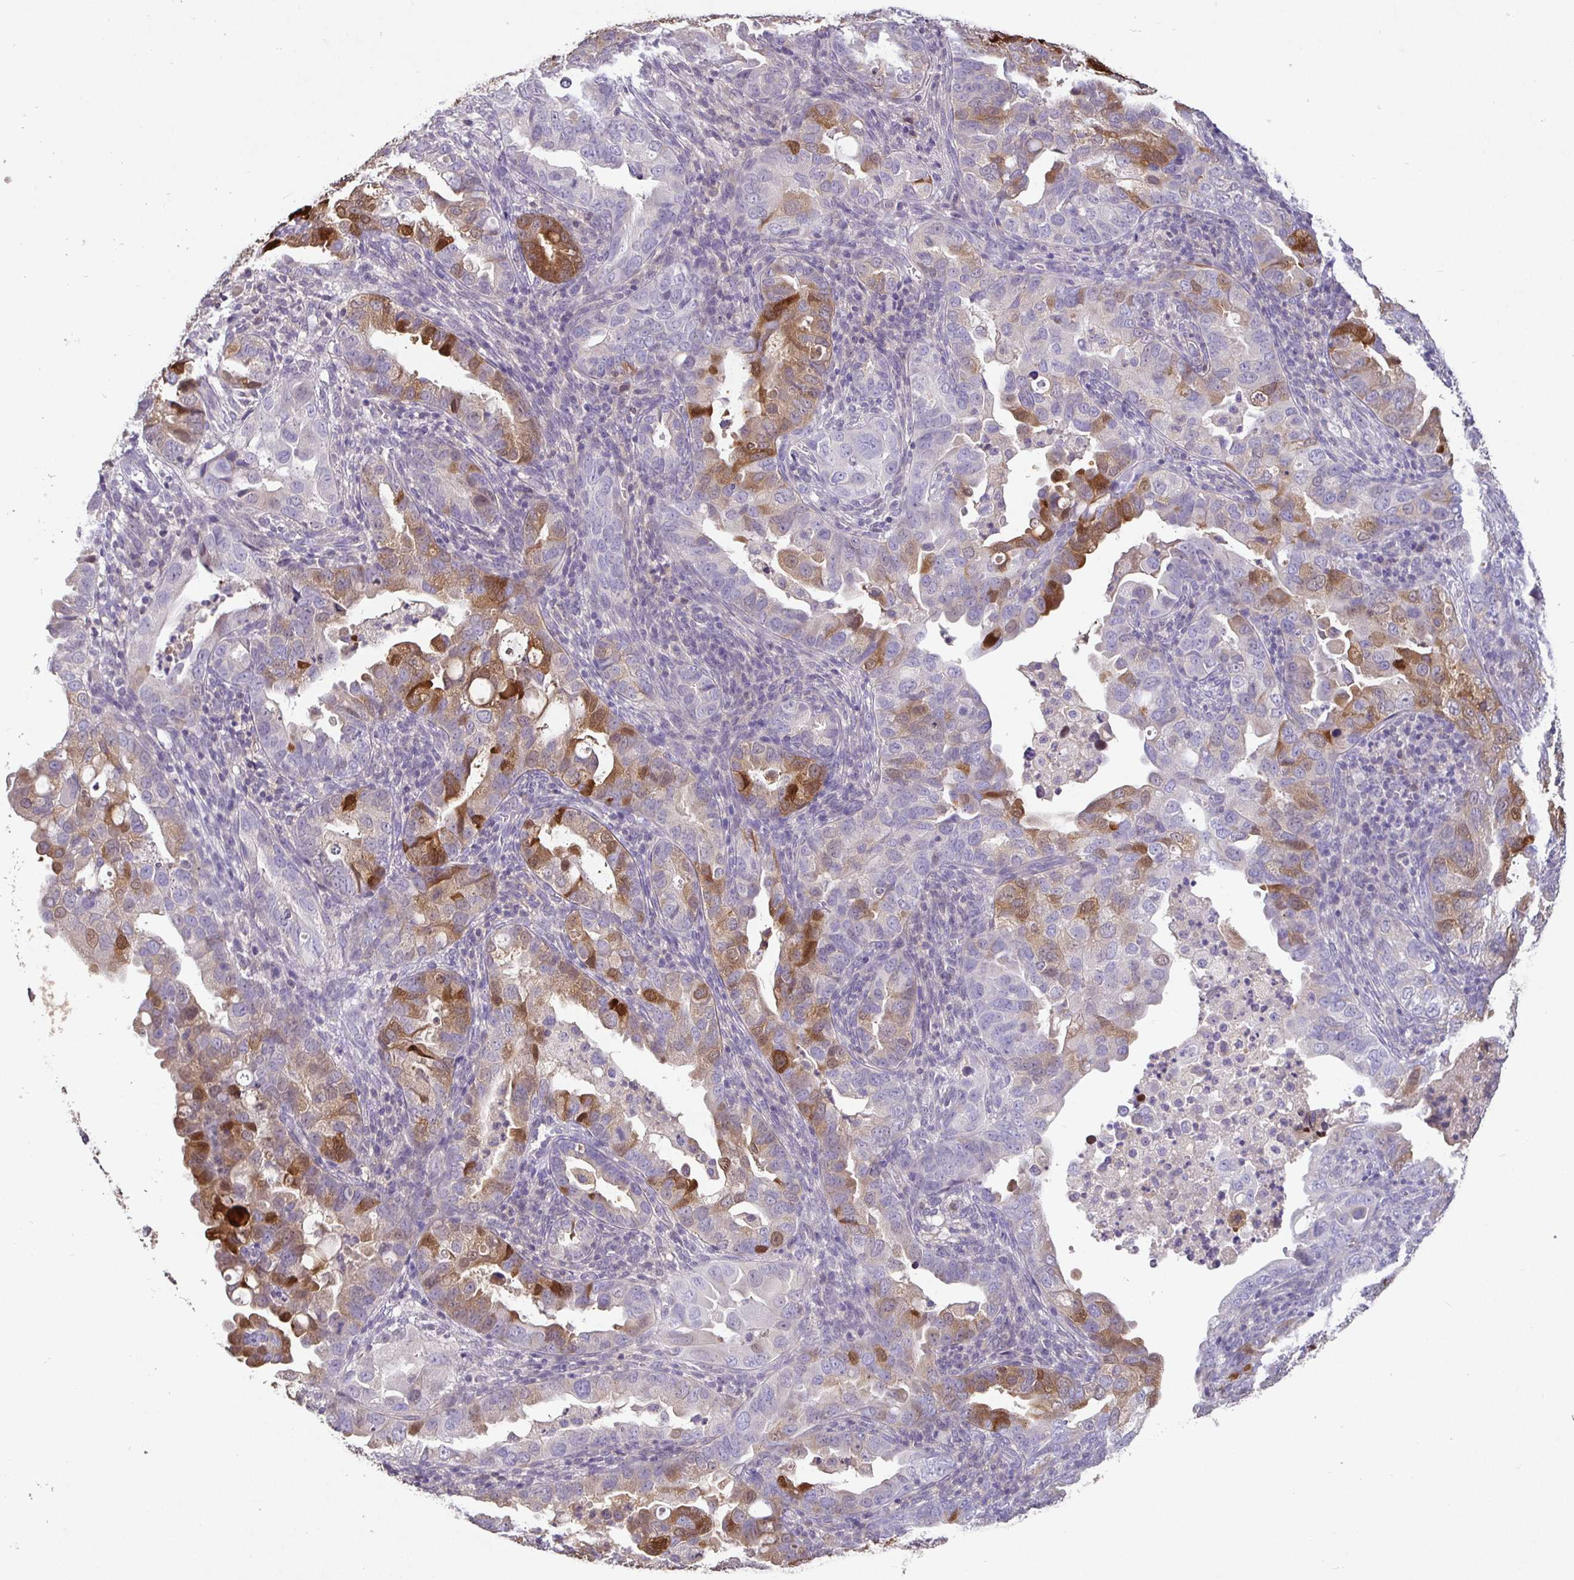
{"staining": {"intensity": "moderate", "quantity": "25%-75%", "location": "cytoplasmic/membranous,nuclear"}, "tissue": "endometrial cancer", "cell_type": "Tumor cells", "image_type": "cancer", "snomed": [{"axis": "morphology", "description": "Adenocarcinoma, NOS"}, {"axis": "topography", "description": "Endometrium"}], "caption": "A medium amount of moderate cytoplasmic/membranous and nuclear staining is identified in approximately 25%-75% of tumor cells in endometrial cancer tissue.", "gene": "SHISA4", "patient": {"sex": "female", "age": 57}}